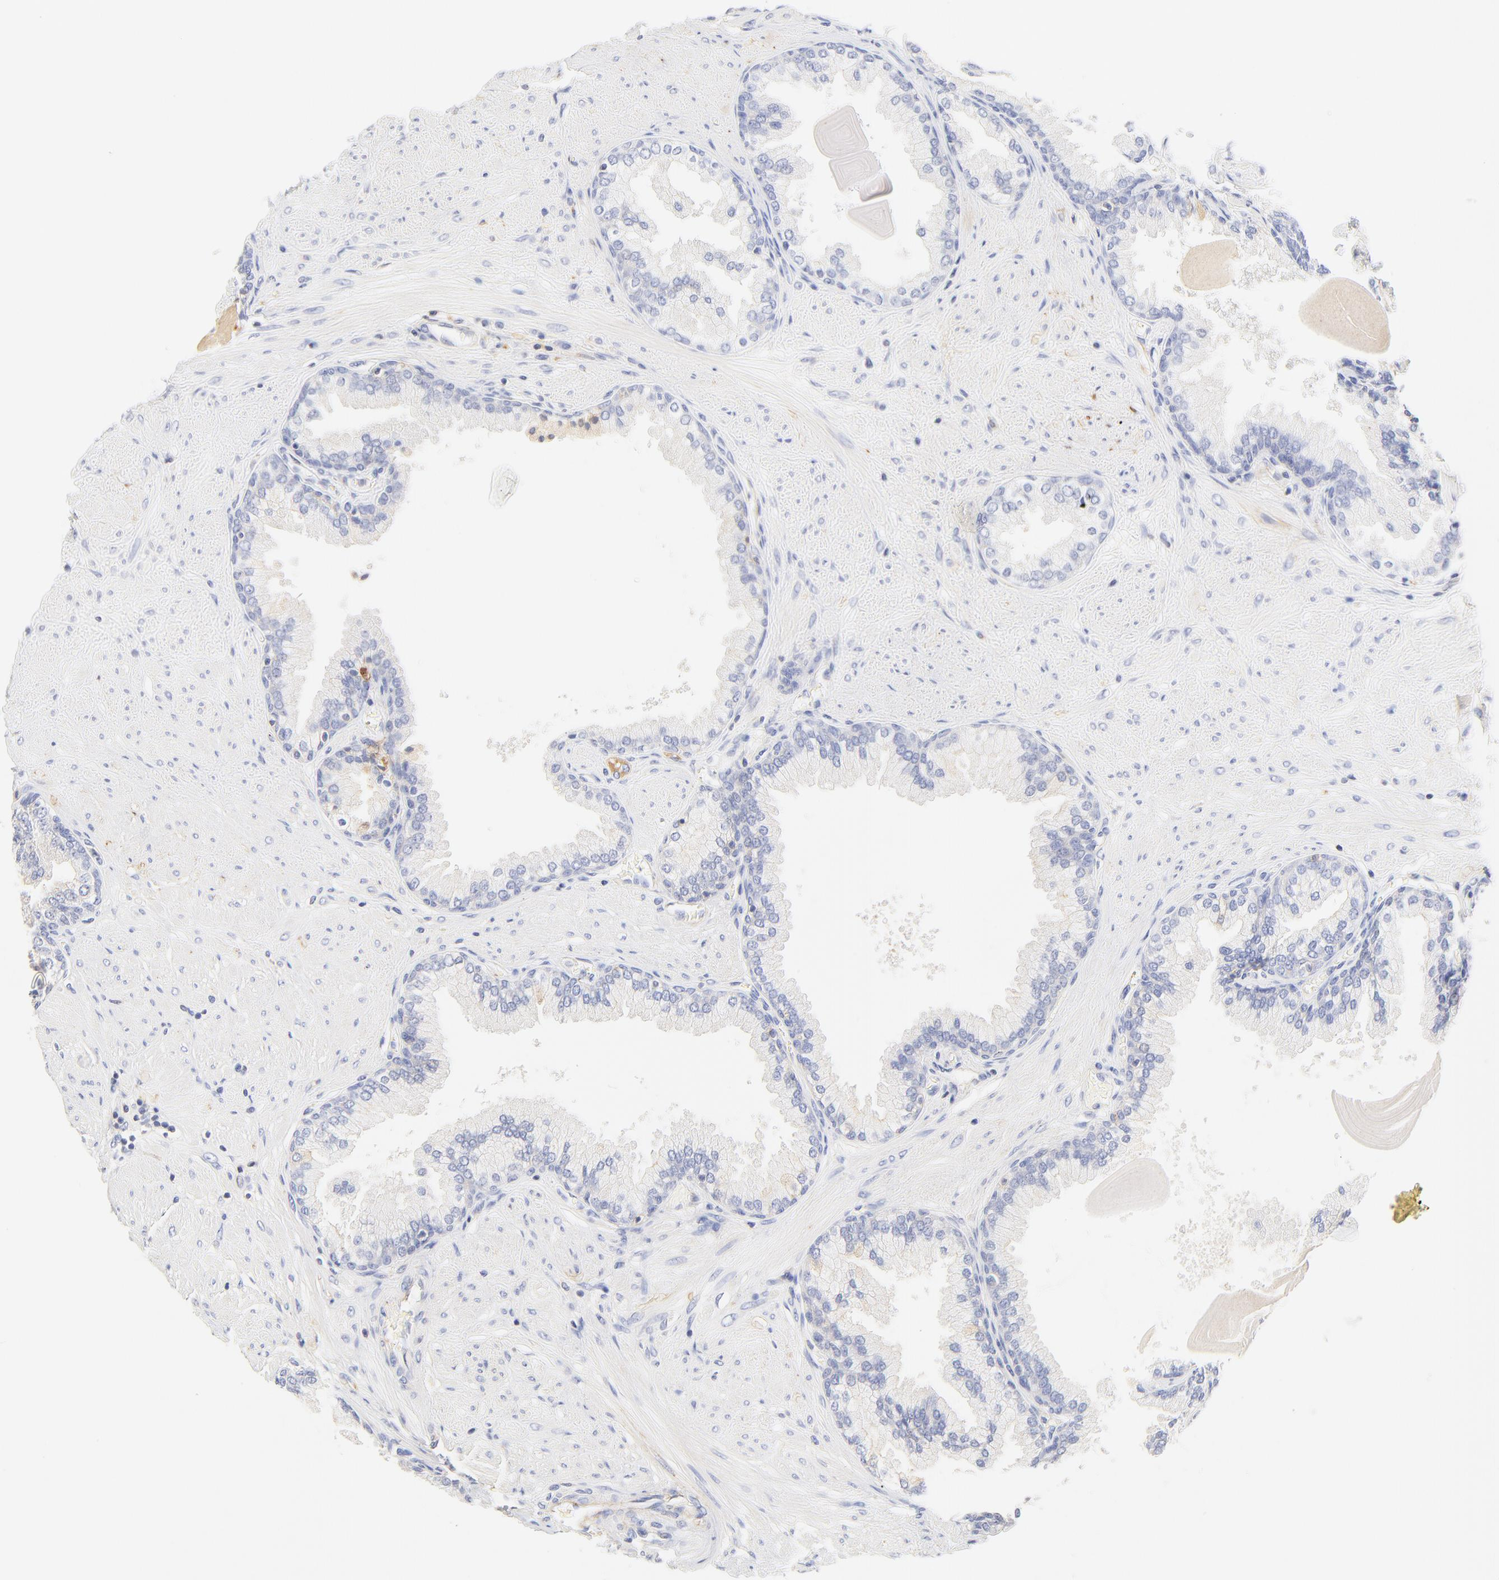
{"staining": {"intensity": "negative", "quantity": "none", "location": "none"}, "tissue": "prostate", "cell_type": "Glandular cells", "image_type": "normal", "snomed": [{"axis": "morphology", "description": "Normal tissue, NOS"}, {"axis": "topography", "description": "Prostate"}], "caption": "Immunohistochemical staining of unremarkable prostate reveals no significant positivity in glandular cells. (DAB (3,3'-diaminobenzidine) immunohistochemistry with hematoxylin counter stain).", "gene": "MDGA2", "patient": {"sex": "male", "age": 51}}